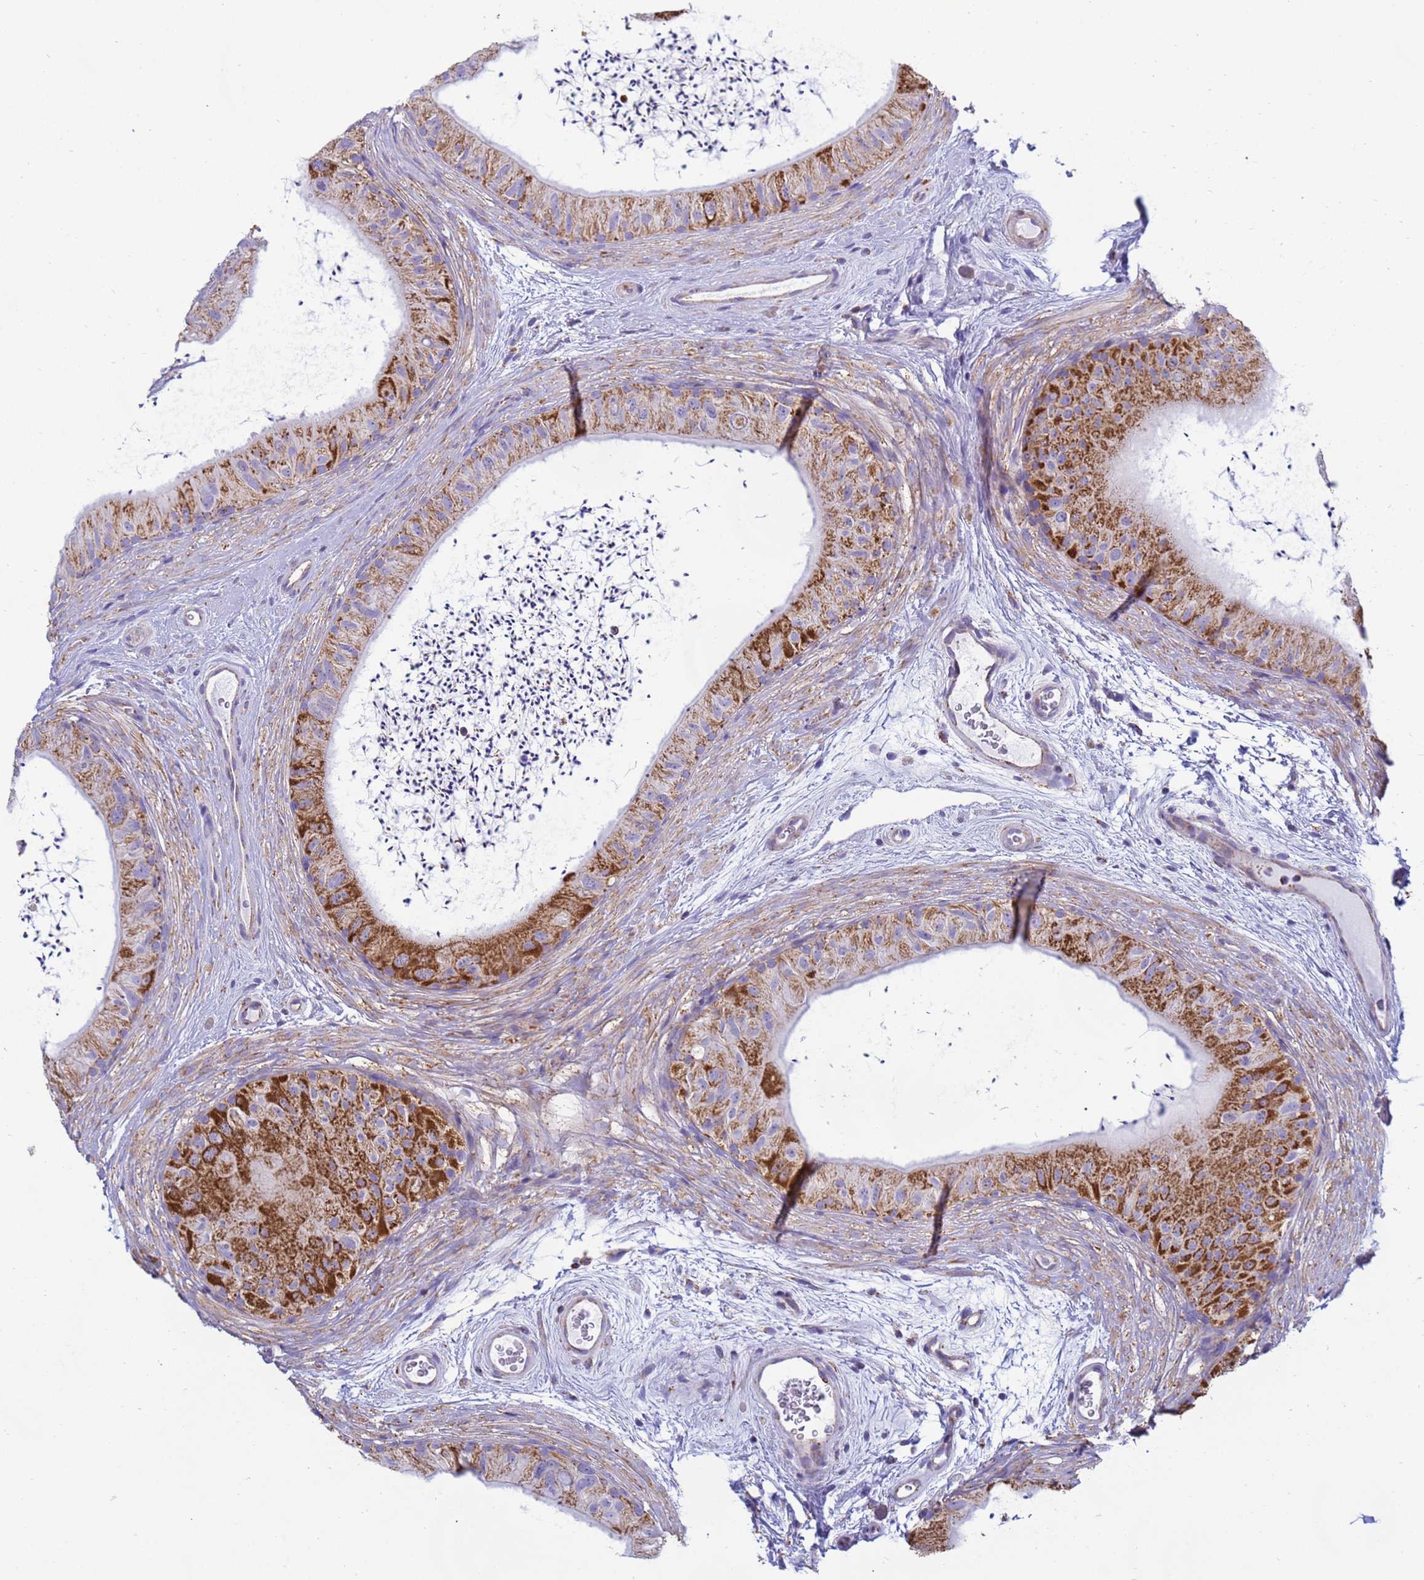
{"staining": {"intensity": "strong", "quantity": "25%-75%", "location": "cytoplasmic/membranous"}, "tissue": "epididymis", "cell_type": "Glandular cells", "image_type": "normal", "snomed": [{"axis": "morphology", "description": "Normal tissue, NOS"}, {"axis": "topography", "description": "Epididymis"}], "caption": "DAB (3,3'-diaminobenzidine) immunohistochemical staining of normal human epididymis demonstrates strong cytoplasmic/membranous protein expression in about 25%-75% of glandular cells. Immunohistochemistry stains the protein of interest in brown and the nuclei are stained blue.", "gene": "COQ4", "patient": {"sex": "male", "age": 50}}